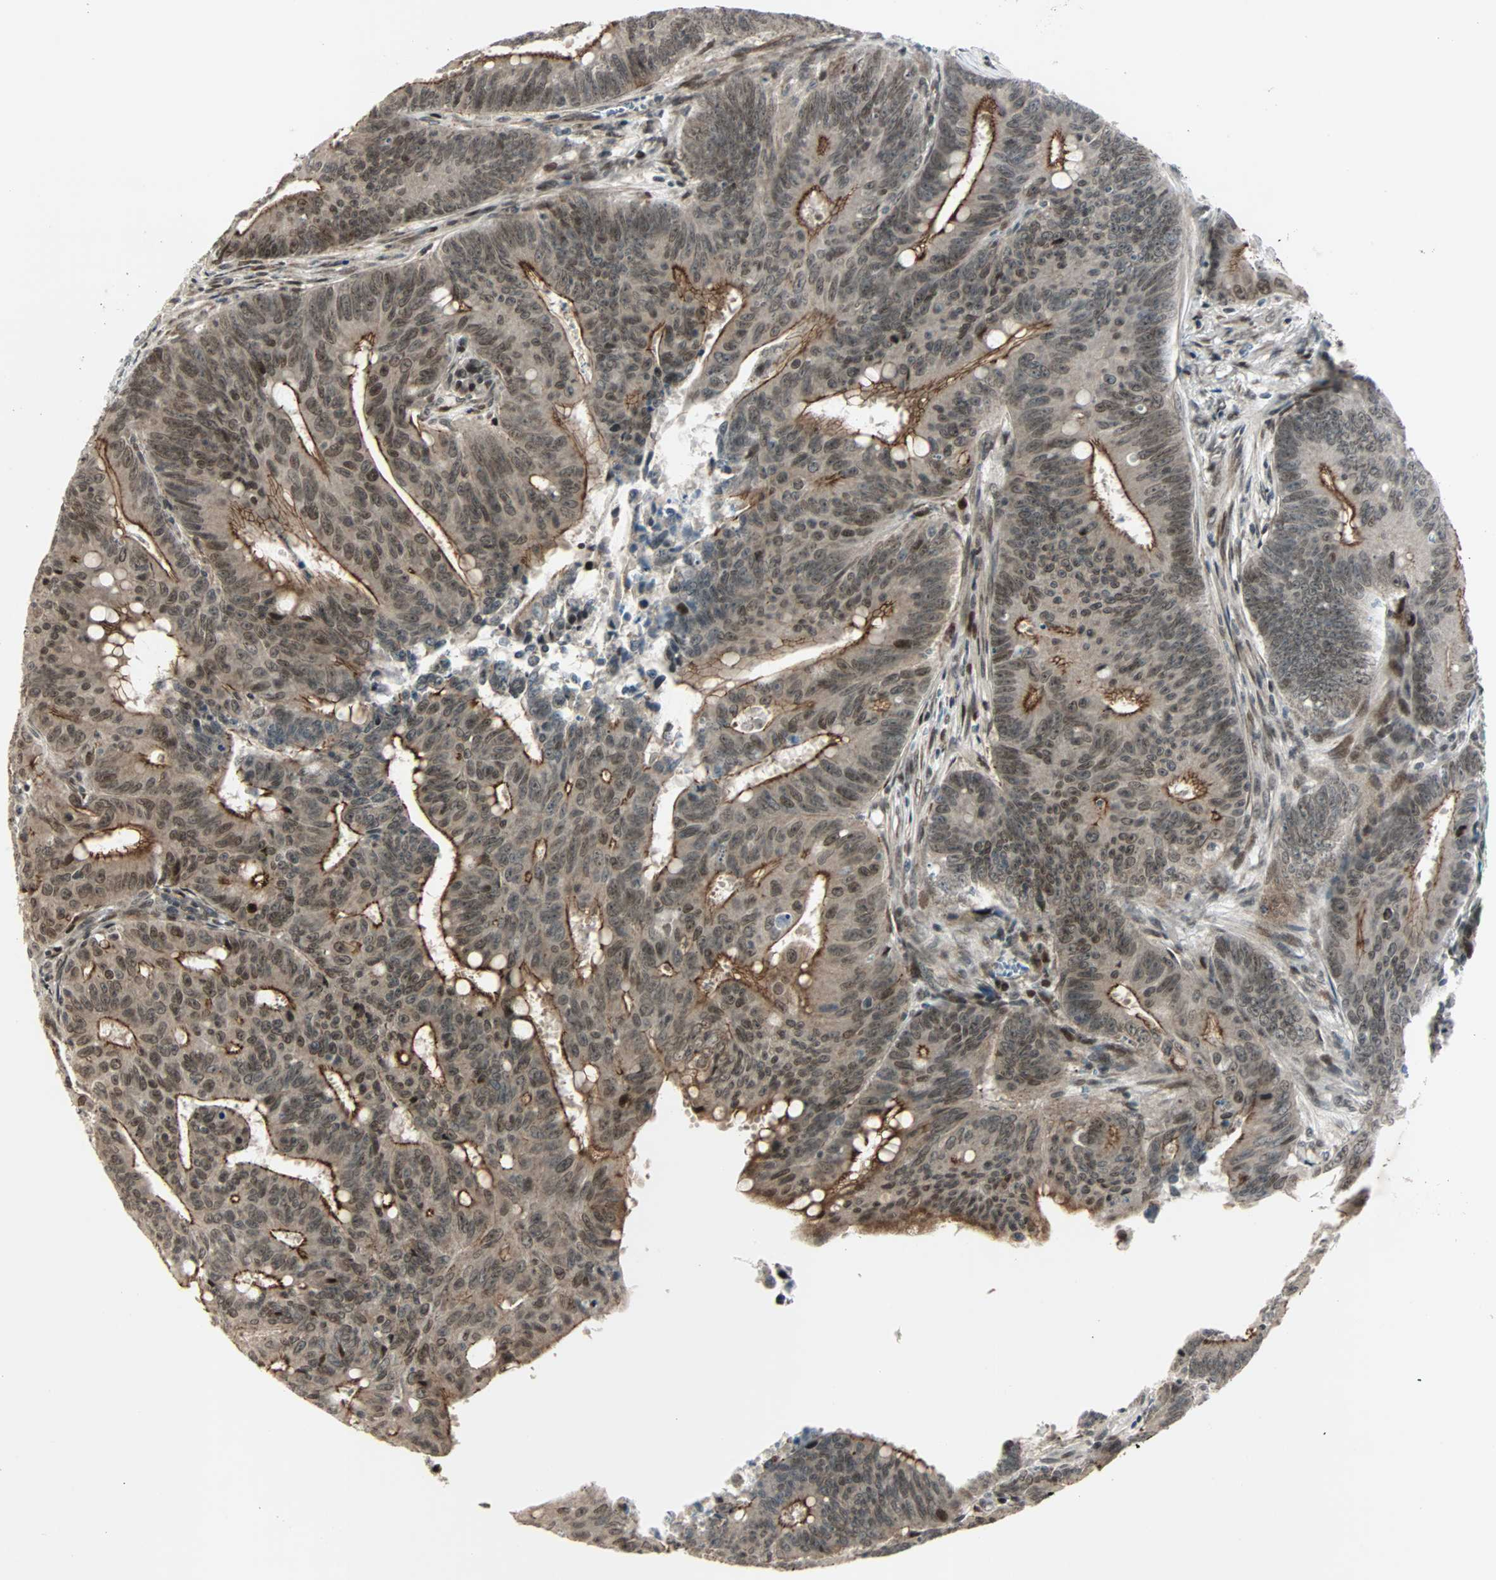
{"staining": {"intensity": "moderate", "quantity": ">75%", "location": "cytoplasmic/membranous,nuclear"}, "tissue": "colorectal cancer", "cell_type": "Tumor cells", "image_type": "cancer", "snomed": [{"axis": "morphology", "description": "Adenocarcinoma, NOS"}, {"axis": "topography", "description": "Colon"}], "caption": "About >75% of tumor cells in colorectal cancer exhibit moderate cytoplasmic/membranous and nuclear protein positivity as visualized by brown immunohistochemical staining.", "gene": "CBX4", "patient": {"sex": "male", "age": 45}}